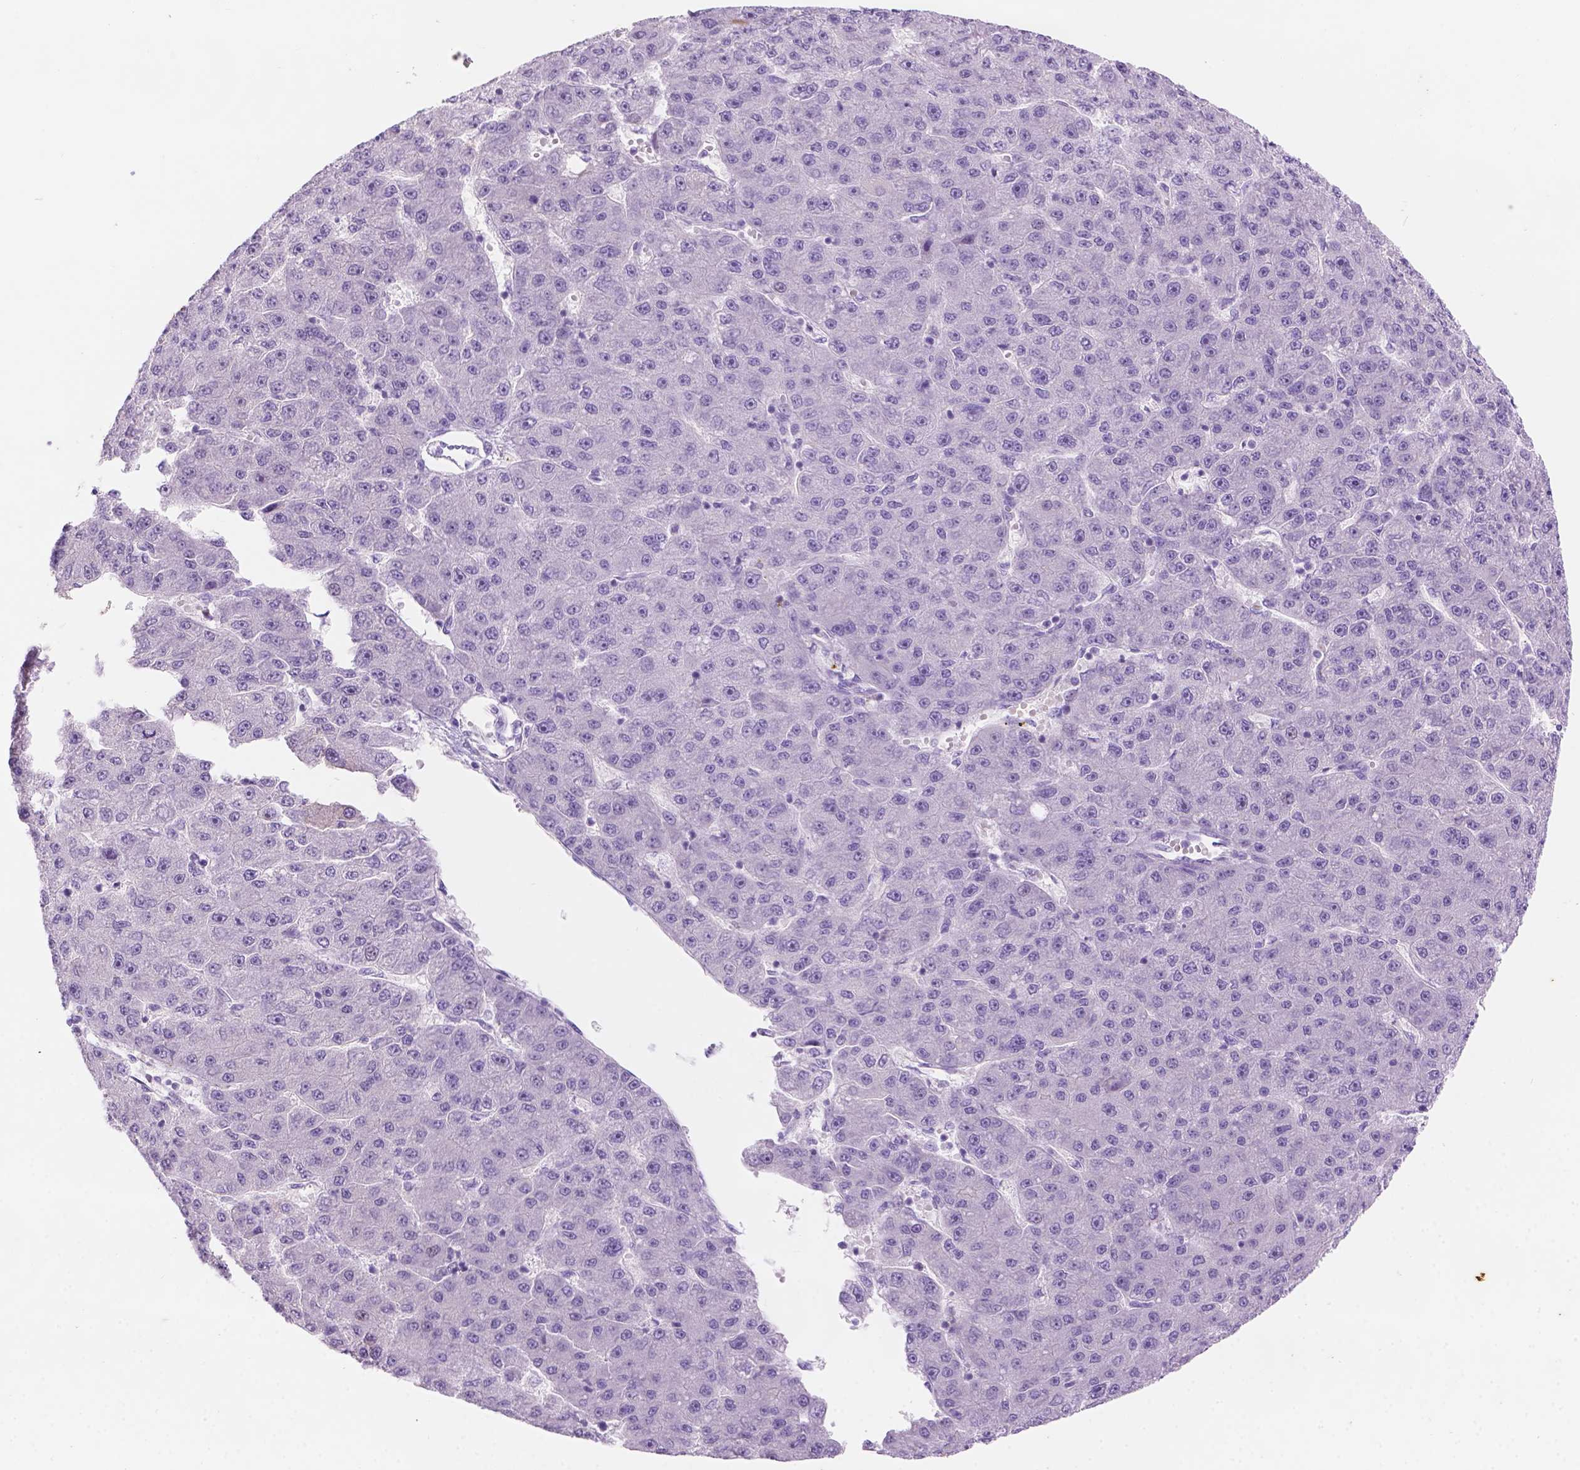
{"staining": {"intensity": "negative", "quantity": "none", "location": "none"}, "tissue": "liver cancer", "cell_type": "Tumor cells", "image_type": "cancer", "snomed": [{"axis": "morphology", "description": "Carcinoma, Hepatocellular, NOS"}, {"axis": "topography", "description": "Liver"}], "caption": "Hepatocellular carcinoma (liver) was stained to show a protein in brown. There is no significant expression in tumor cells.", "gene": "DMWD", "patient": {"sex": "male", "age": 67}}